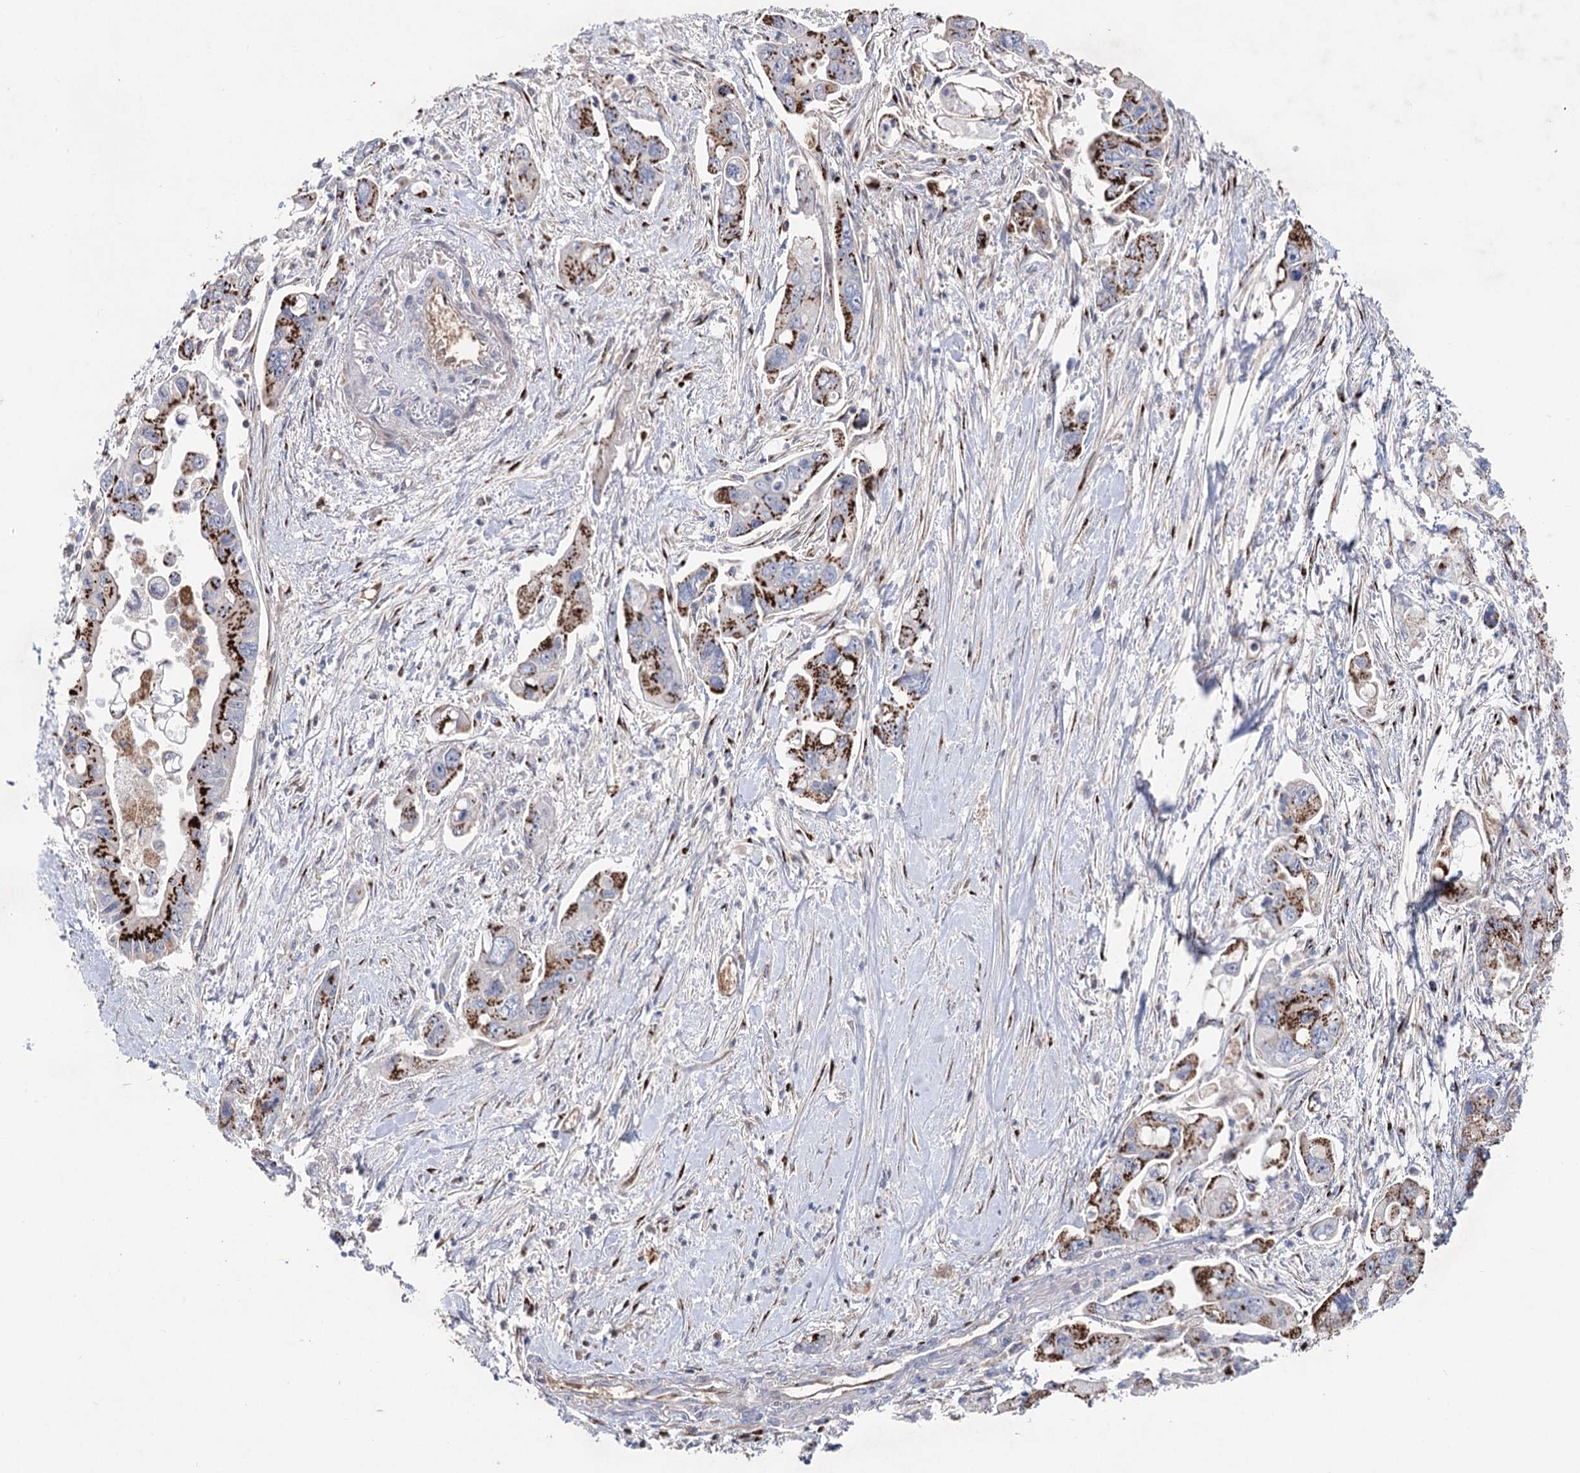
{"staining": {"intensity": "strong", "quantity": ">75%", "location": "cytoplasmic/membranous"}, "tissue": "pancreatic cancer", "cell_type": "Tumor cells", "image_type": "cancer", "snomed": [{"axis": "morphology", "description": "Adenocarcinoma, NOS"}, {"axis": "topography", "description": "Pancreas"}], "caption": "Protein expression analysis of pancreatic cancer displays strong cytoplasmic/membranous positivity in about >75% of tumor cells. (DAB = brown stain, brightfield microscopy at high magnification).", "gene": "ARHGAP20", "patient": {"sex": "male", "age": 70}}